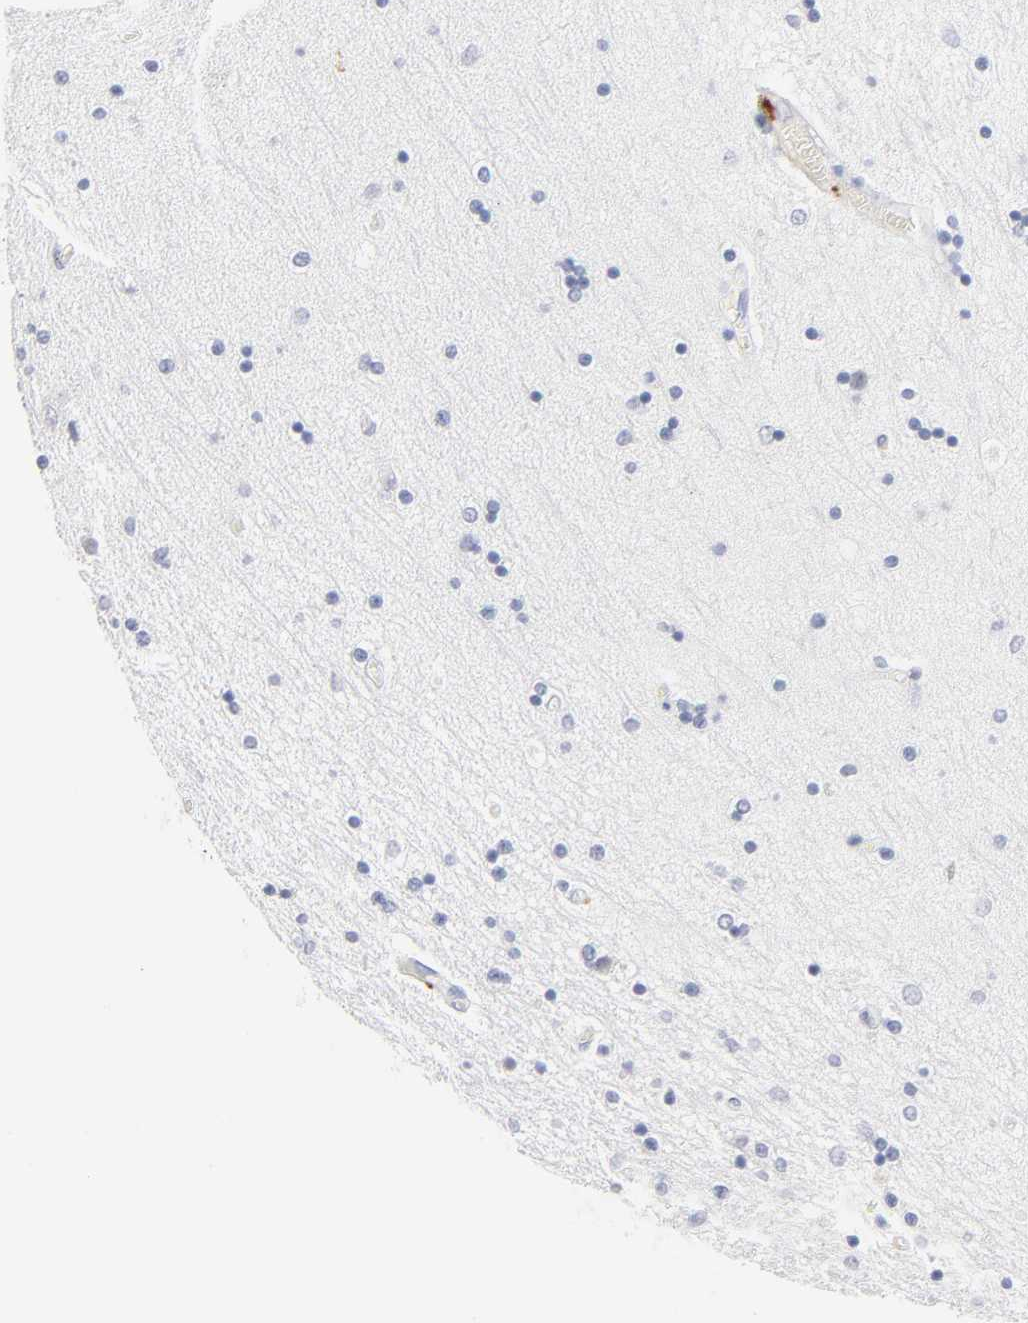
{"staining": {"intensity": "negative", "quantity": "none", "location": "none"}, "tissue": "hippocampus", "cell_type": "Glial cells", "image_type": "normal", "snomed": [{"axis": "morphology", "description": "Normal tissue, NOS"}, {"axis": "topography", "description": "Hippocampus"}], "caption": "The histopathology image displays no significant staining in glial cells of hippocampus.", "gene": "LTBP2", "patient": {"sex": "female", "age": 54}}